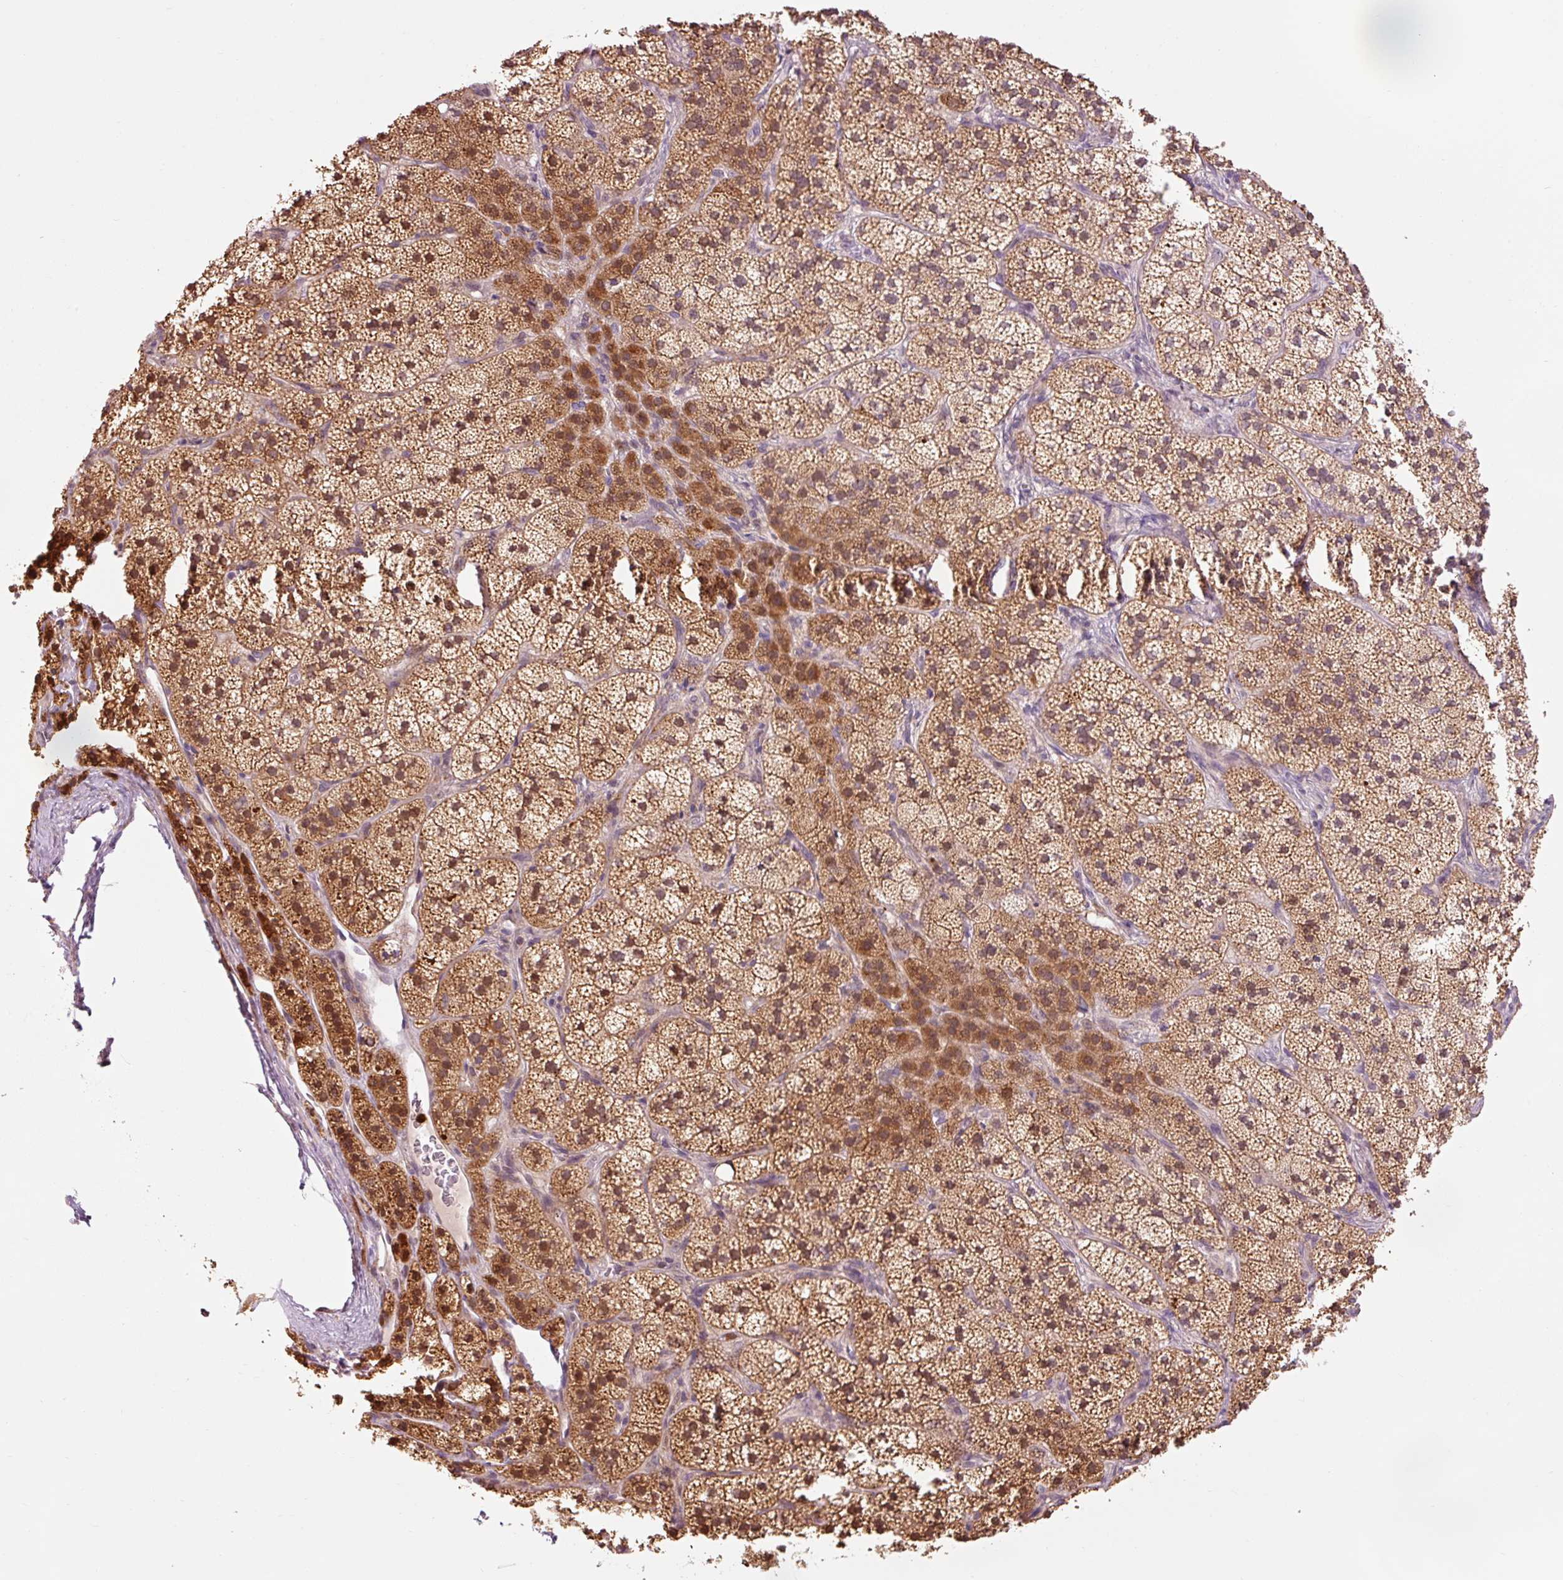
{"staining": {"intensity": "moderate", "quantity": ">75%", "location": "cytoplasmic/membranous"}, "tissue": "adrenal gland", "cell_type": "Glandular cells", "image_type": "normal", "snomed": [{"axis": "morphology", "description": "Normal tissue, NOS"}, {"axis": "topography", "description": "Adrenal gland"}], "caption": "This histopathology image demonstrates immunohistochemistry (IHC) staining of unremarkable human adrenal gland, with medium moderate cytoplasmic/membranous staining in about >75% of glandular cells.", "gene": "PRDX5", "patient": {"sex": "female", "age": 58}}